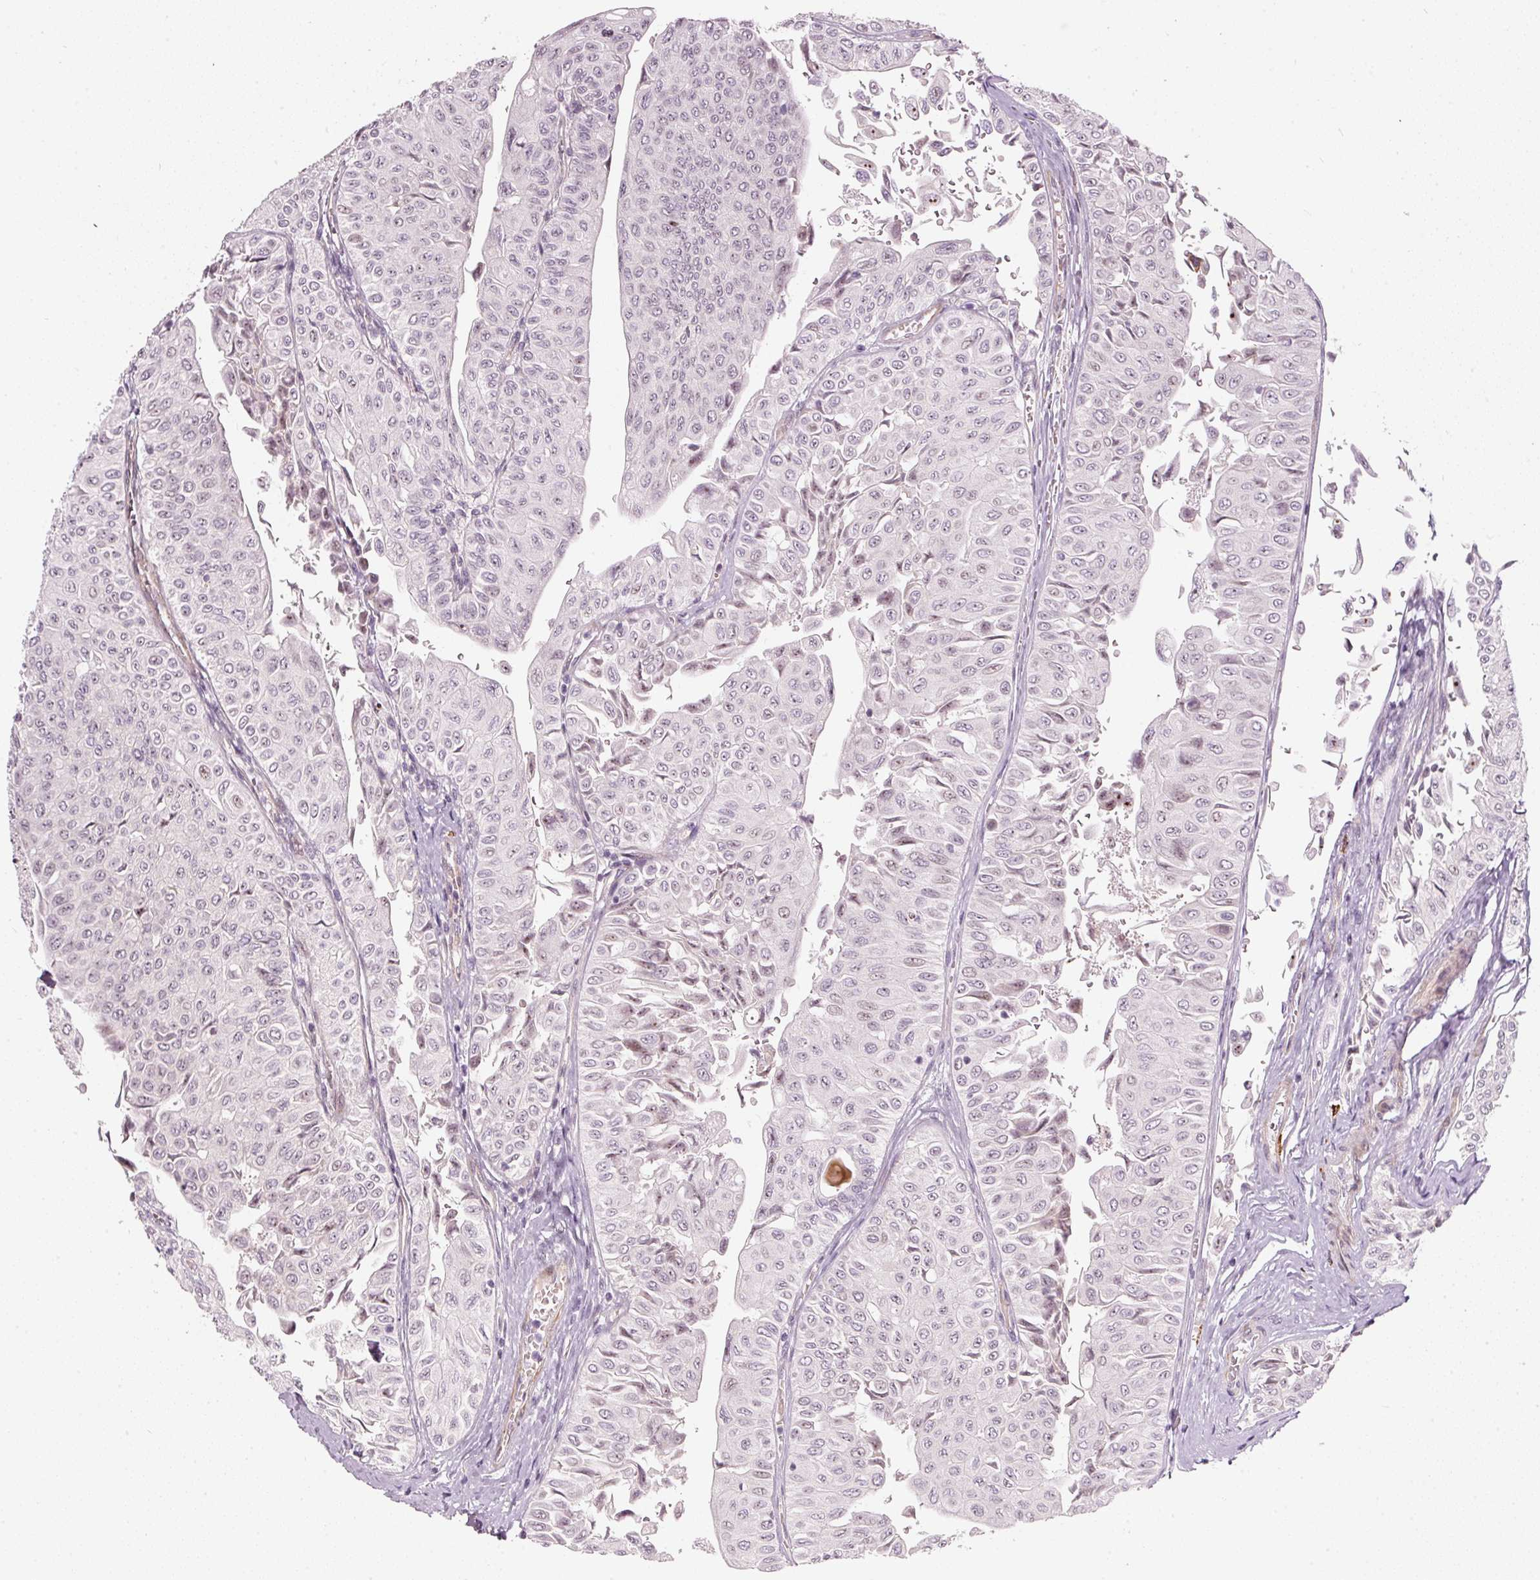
{"staining": {"intensity": "weak", "quantity": "25%-75%", "location": "nuclear"}, "tissue": "urothelial cancer", "cell_type": "Tumor cells", "image_type": "cancer", "snomed": [{"axis": "morphology", "description": "Urothelial carcinoma, NOS"}, {"axis": "topography", "description": "Urinary bladder"}], "caption": "Immunohistochemical staining of human urothelial cancer exhibits low levels of weak nuclear protein positivity in about 25%-75% of tumor cells. The staining was performed using DAB (3,3'-diaminobenzidine), with brown indicating positive protein expression. Nuclei are stained blue with hematoxylin.", "gene": "MXRA8", "patient": {"sex": "male", "age": 59}}